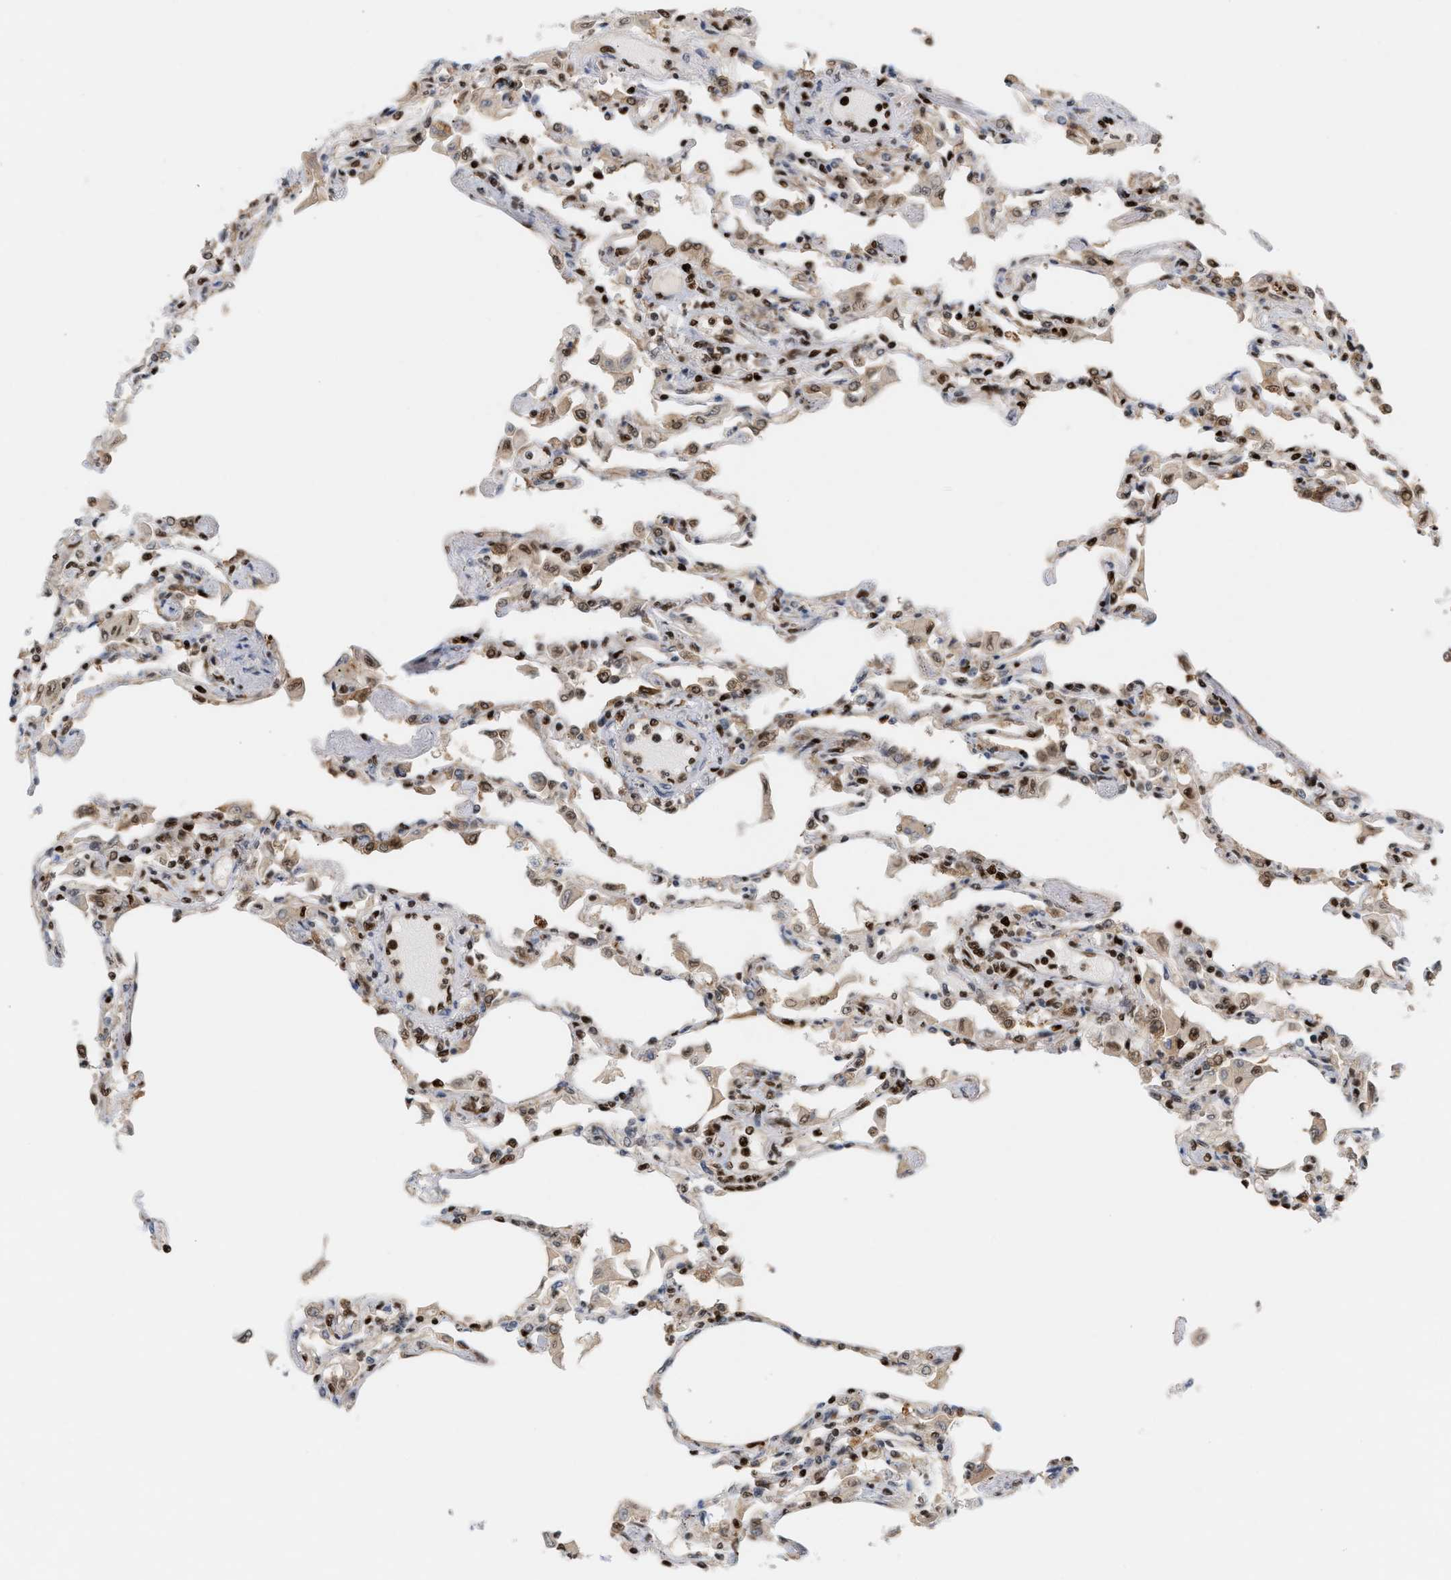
{"staining": {"intensity": "moderate", "quantity": ">75%", "location": "nuclear"}, "tissue": "lung", "cell_type": "Alveolar cells", "image_type": "normal", "snomed": [{"axis": "morphology", "description": "Normal tissue, NOS"}, {"axis": "topography", "description": "Bronchus"}, {"axis": "topography", "description": "Lung"}], "caption": "This photomicrograph demonstrates normal lung stained with IHC to label a protein in brown. The nuclear of alveolar cells show moderate positivity for the protein. Nuclei are counter-stained blue.", "gene": "C17orf49", "patient": {"sex": "female", "age": 49}}